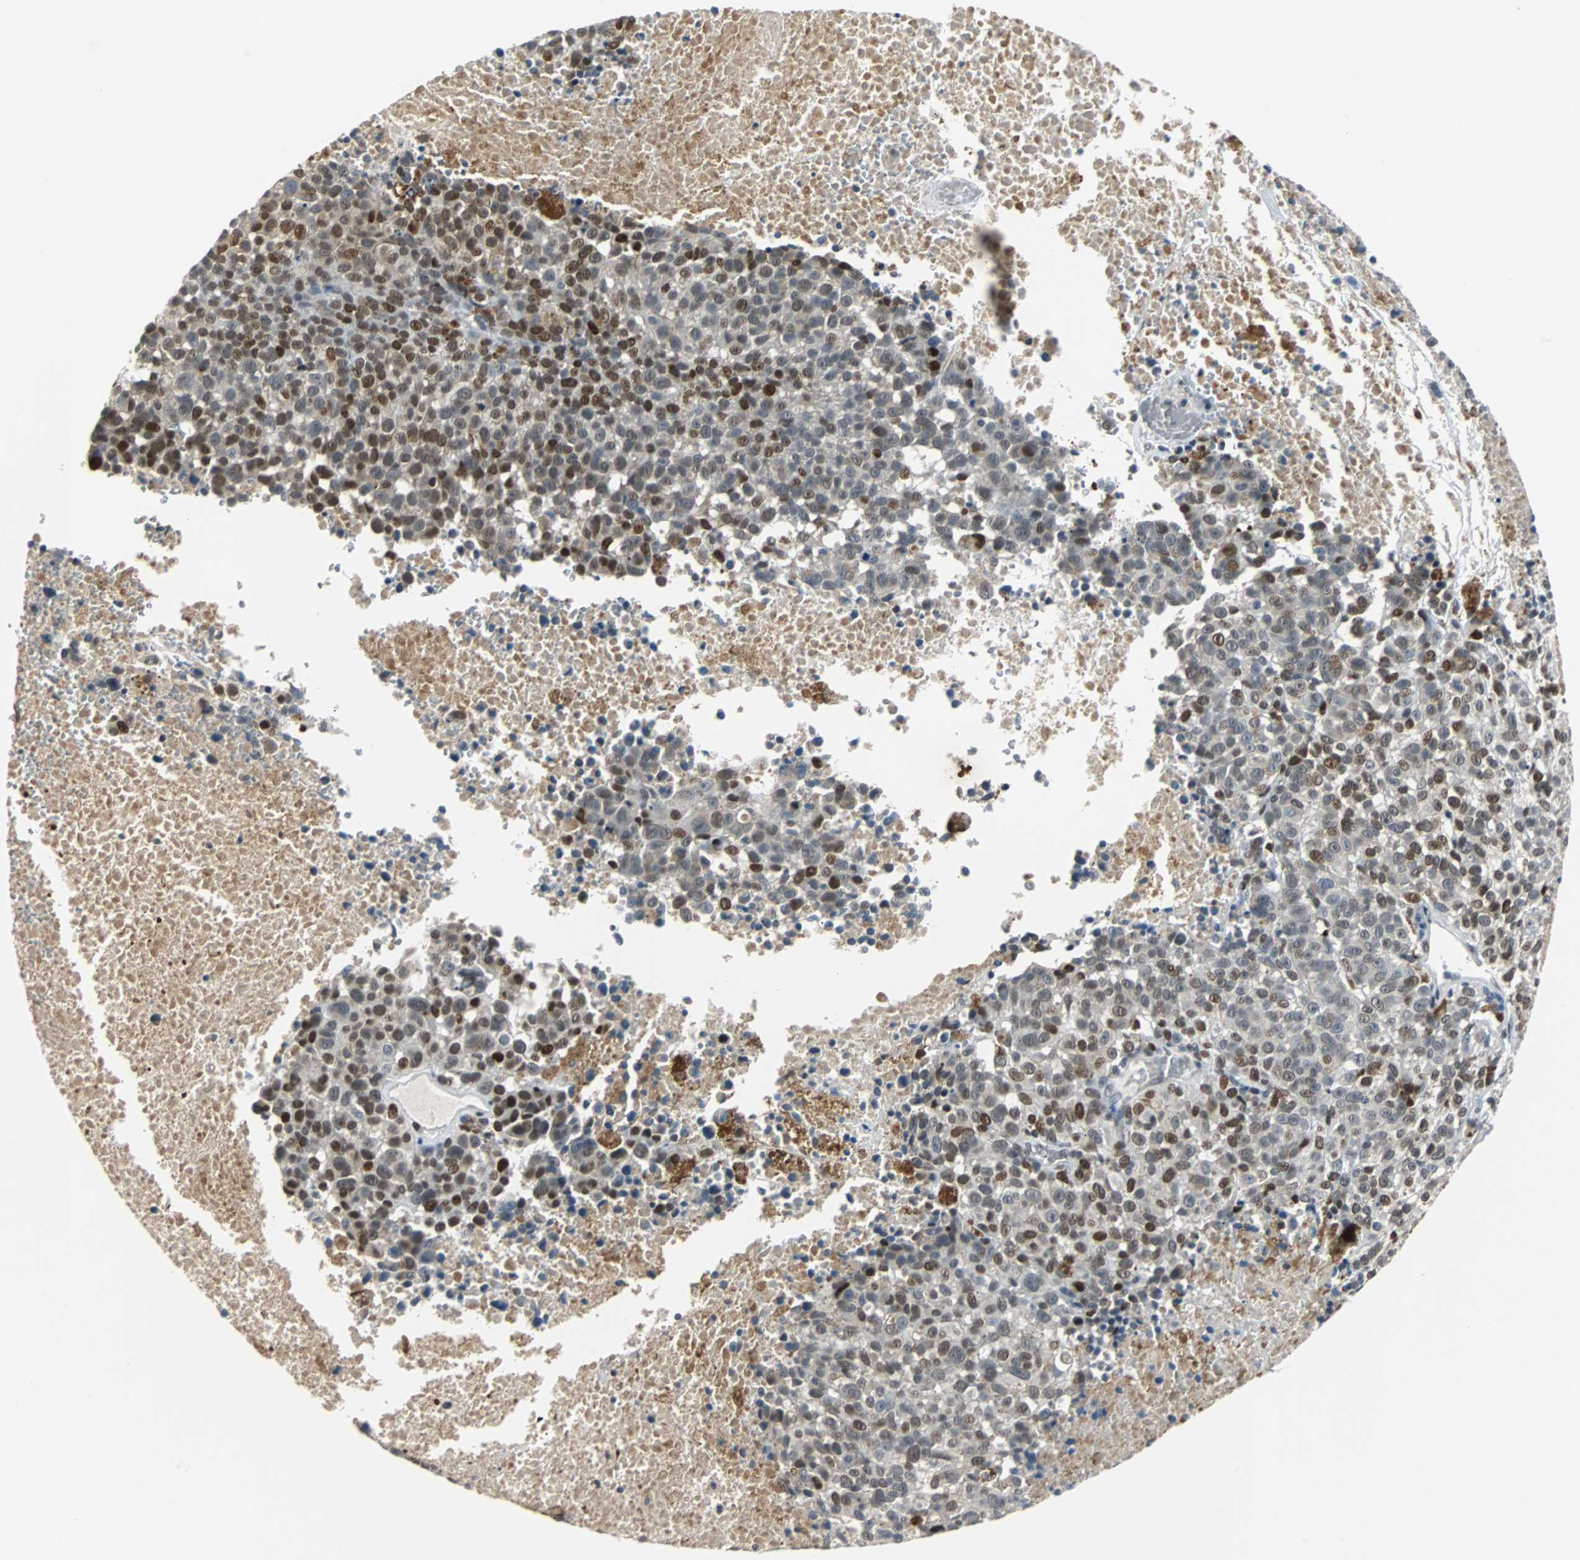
{"staining": {"intensity": "moderate", "quantity": "25%-75%", "location": "nuclear"}, "tissue": "melanoma", "cell_type": "Tumor cells", "image_type": "cancer", "snomed": [{"axis": "morphology", "description": "Malignant melanoma, Metastatic site"}, {"axis": "topography", "description": "Cerebral cortex"}], "caption": "Immunohistochemical staining of malignant melanoma (metastatic site) displays medium levels of moderate nuclear positivity in about 25%-75% of tumor cells.", "gene": "HLX", "patient": {"sex": "female", "age": 52}}